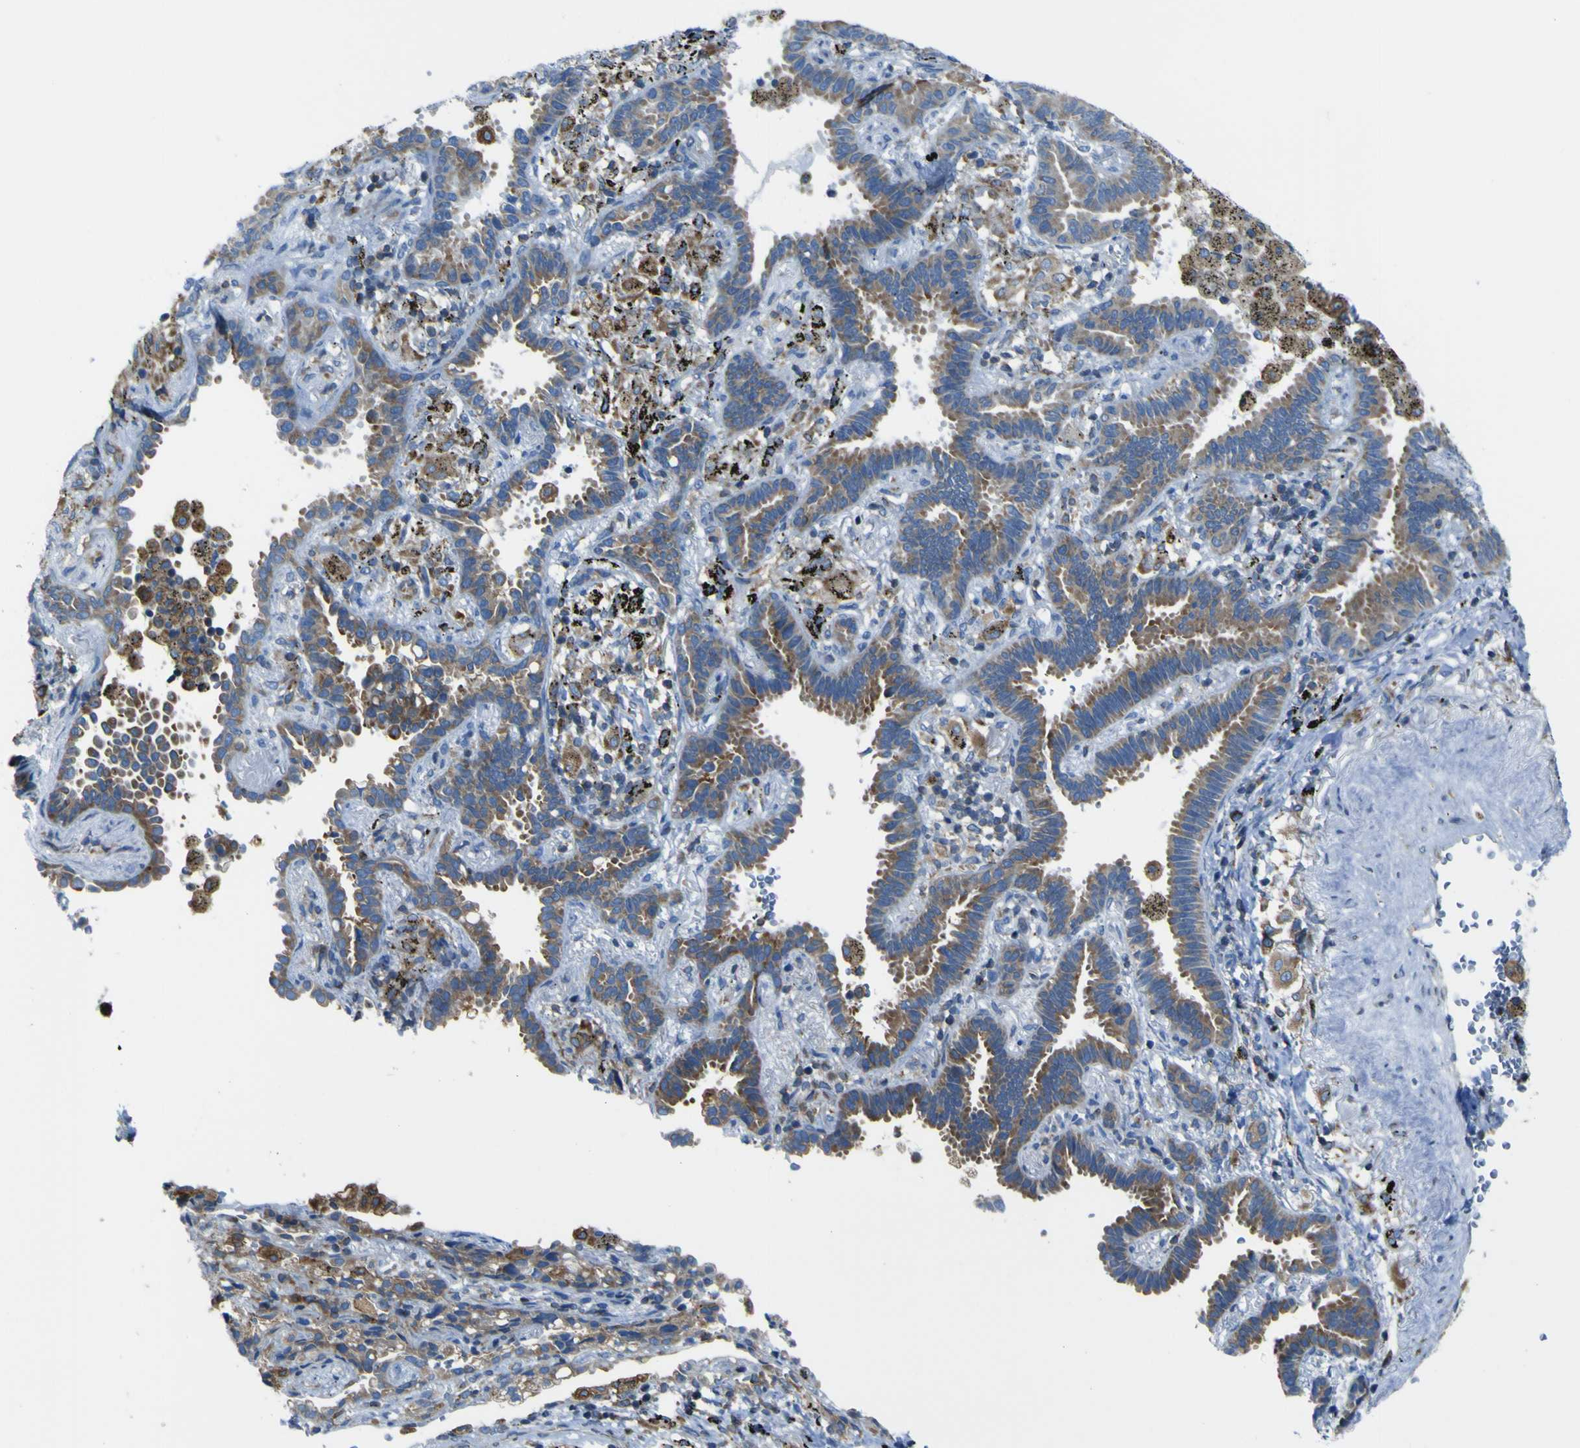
{"staining": {"intensity": "moderate", "quantity": ">75%", "location": "cytoplasmic/membranous"}, "tissue": "lung cancer", "cell_type": "Tumor cells", "image_type": "cancer", "snomed": [{"axis": "morphology", "description": "Normal tissue, NOS"}, {"axis": "morphology", "description": "Adenocarcinoma, NOS"}, {"axis": "topography", "description": "Lung"}], "caption": "Tumor cells show medium levels of moderate cytoplasmic/membranous staining in approximately >75% of cells in human lung cancer (adenocarcinoma).", "gene": "STIM1", "patient": {"sex": "male", "age": 59}}